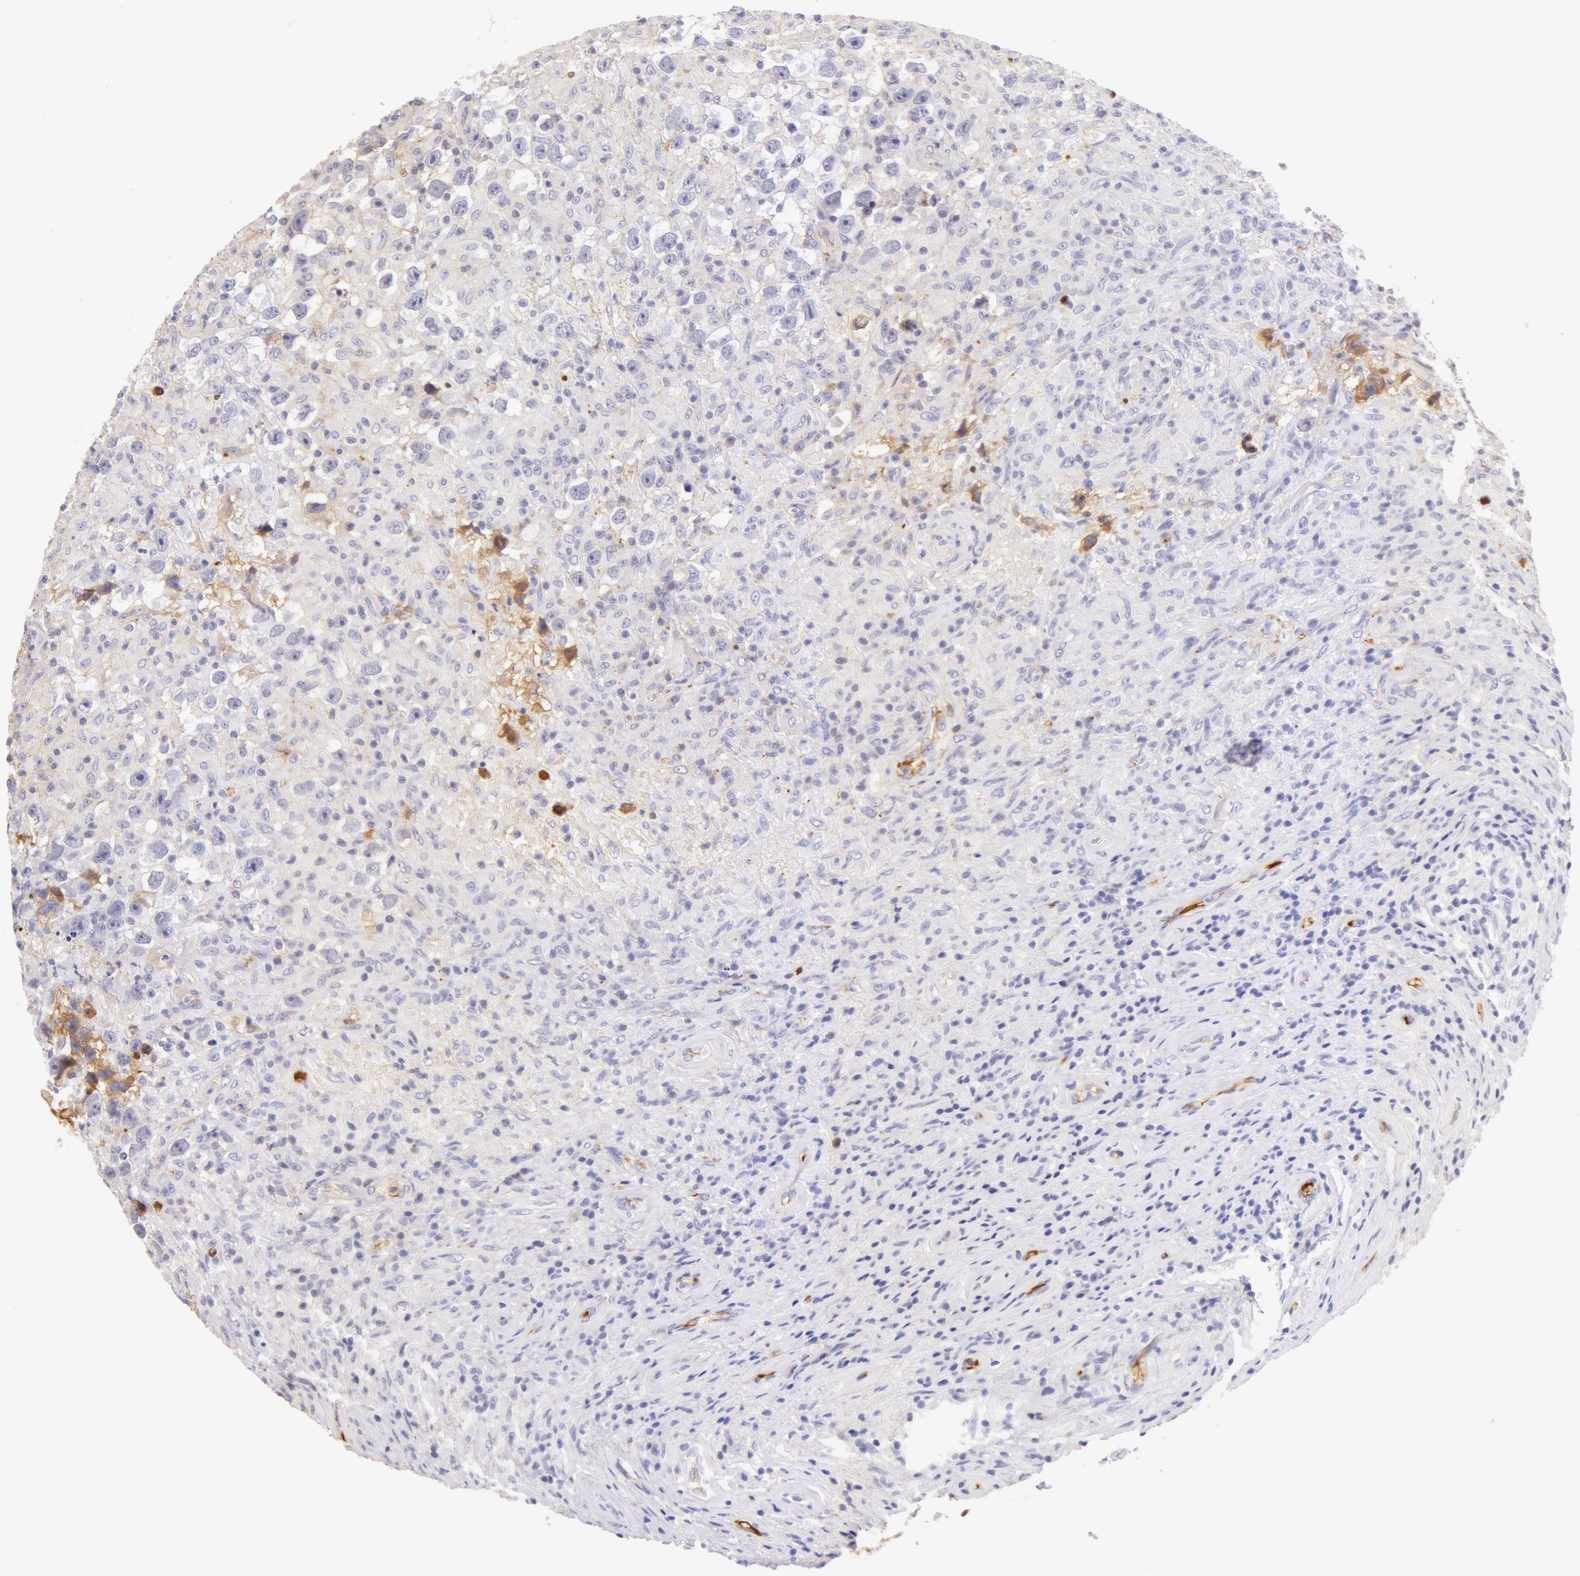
{"staining": {"intensity": "negative", "quantity": "none", "location": "none"}, "tissue": "testis cancer", "cell_type": "Tumor cells", "image_type": "cancer", "snomed": [{"axis": "morphology", "description": "Seminoma, NOS"}, {"axis": "topography", "description": "Testis"}], "caption": "Tumor cells are negative for brown protein staining in testis seminoma.", "gene": "AHSG", "patient": {"sex": "male", "age": 34}}